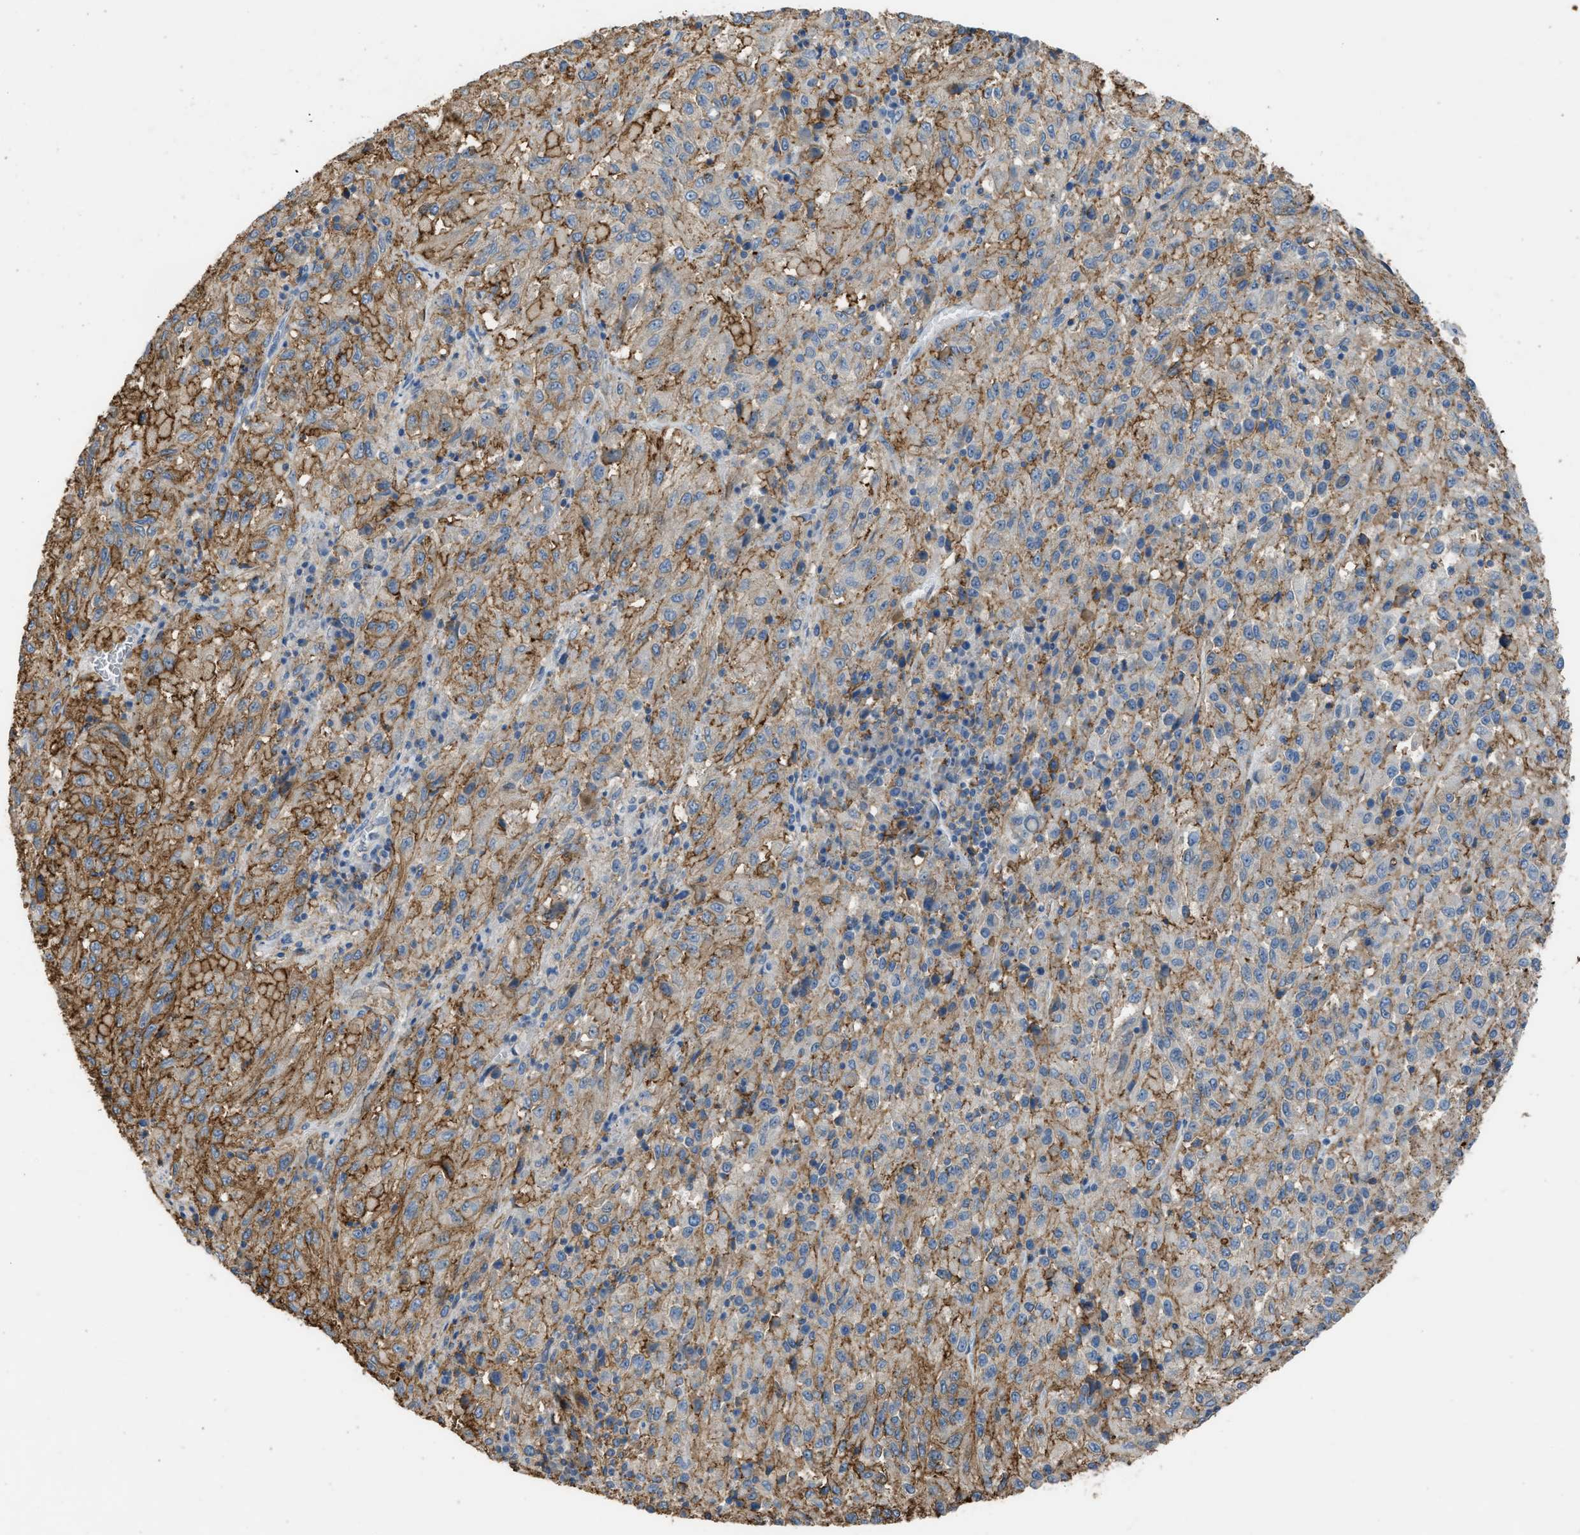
{"staining": {"intensity": "moderate", "quantity": ">75%", "location": "cytoplasmic/membranous"}, "tissue": "melanoma", "cell_type": "Tumor cells", "image_type": "cancer", "snomed": [{"axis": "morphology", "description": "Malignant melanoma, Metastatic site"}, {"axis": "topography", "description": "Lung"}], "caption": "This is an image of immunohistochemistry (IHC) staining of malignant melanoma (metastatic site), which shows moderate staining in the cytoplasmic/membranous of tumor cells.", "gene": "OR51E1", "patient": {"sex": "male", "age": 64}}